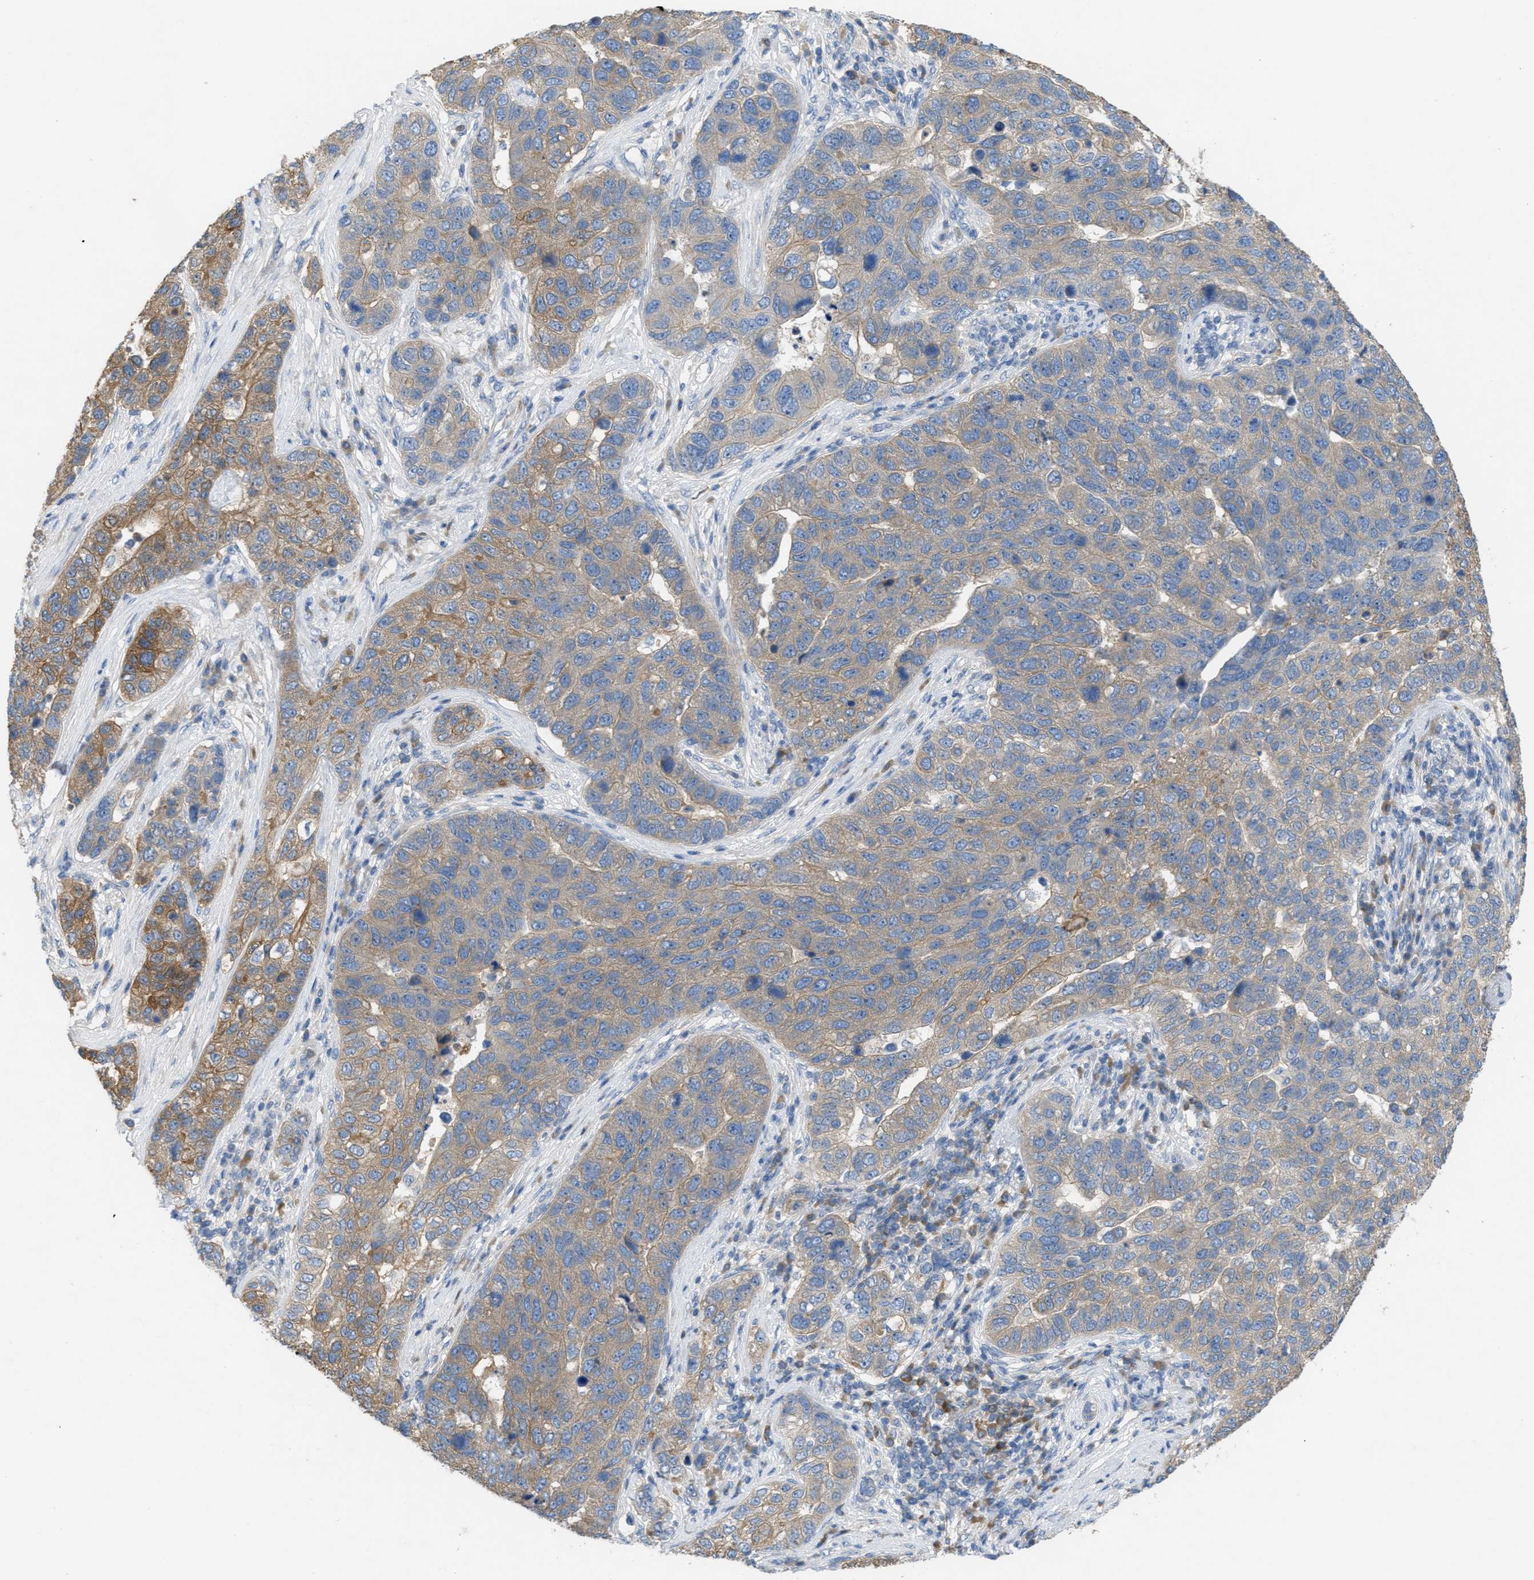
{"staining": {"intensity": "moderate", "quantity": "25%-75%", "location": "cytoplasmic/membranous"}, "tissue": "pancreatic cancer", "cell_type": "Tumor cells", "image_type": "cancer", "snomed": [{"axis": "morphology", "description": "Adenocarcinoma, NOS"}, {"axis": "topography", "description": "Pancreas"}], "caption": "Protein expression analysis of pancreatic adenocarcinoma shows moderate cytoplasmic/membranous positivity in about 25%-75% of tumor cells.", "gene": "UBA5", "patient": {"sex": "female", "age": 61}}